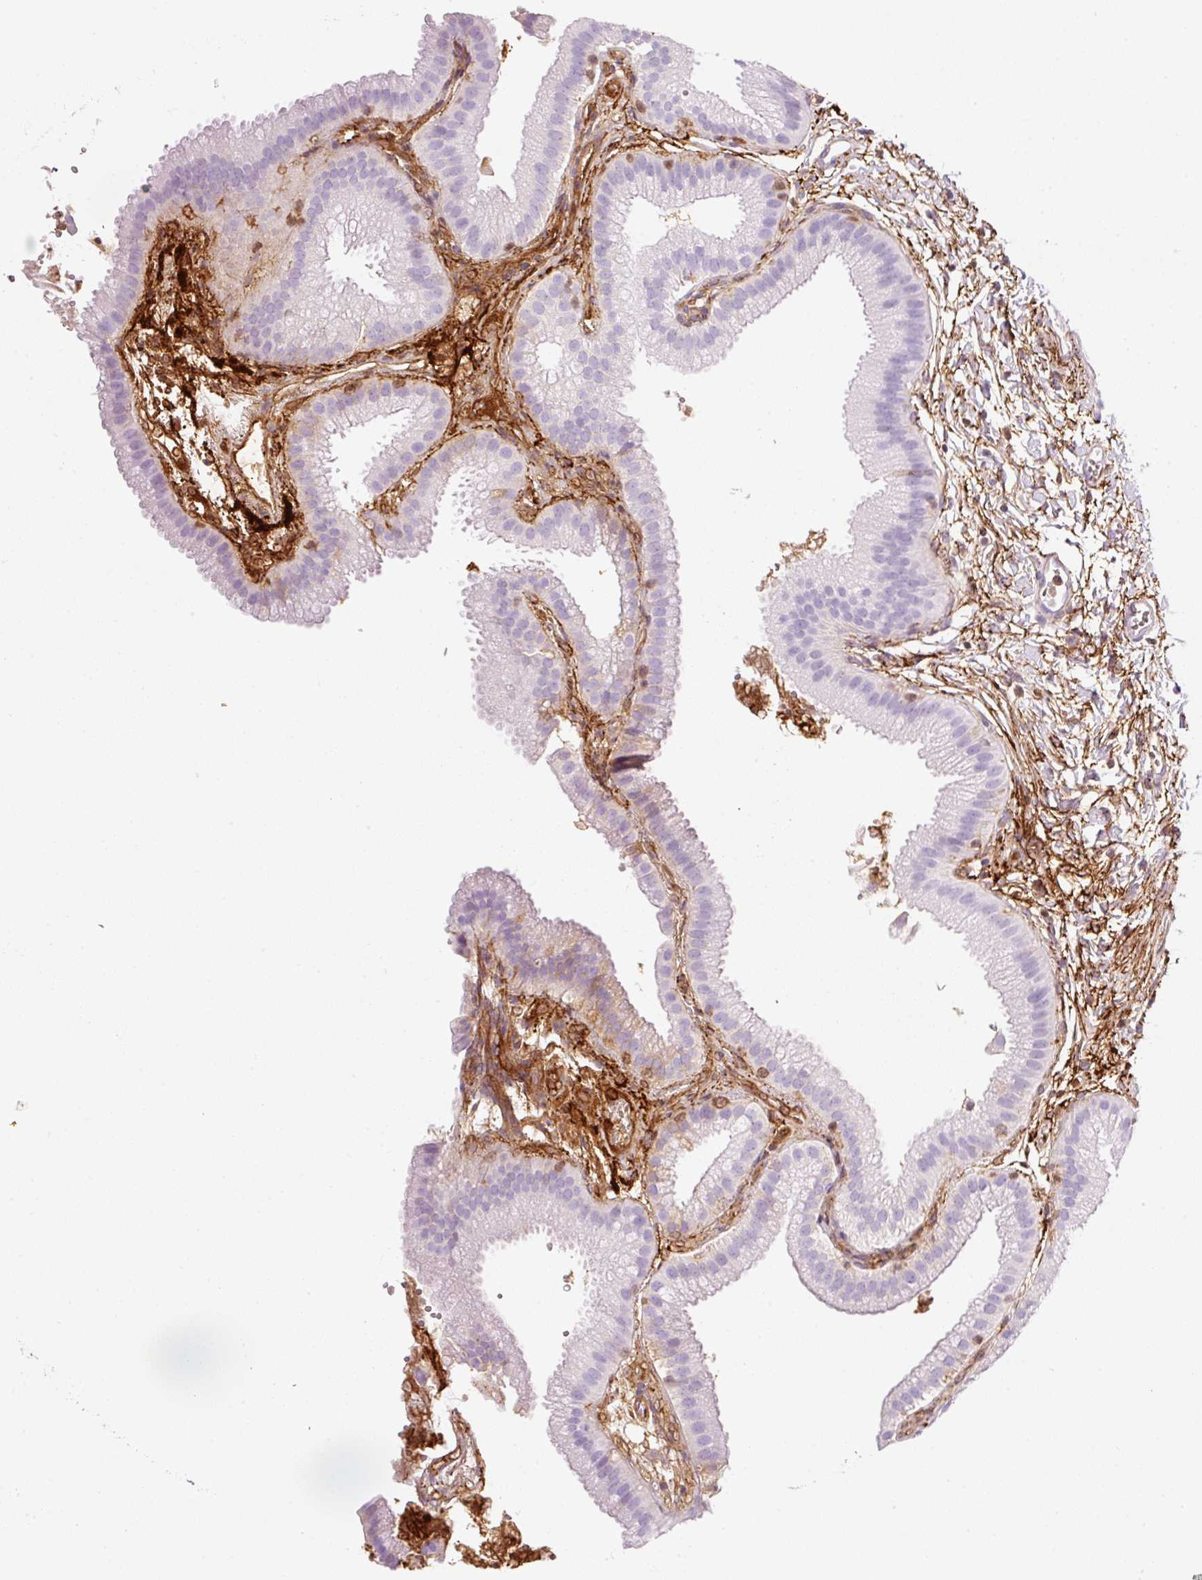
{"staining": {"intensity": "negative", "quantity": "none", "location": "none"}, "tissue": "gallbladder", "cell_type": "Glandular cells", "image_type": "normal", "snomed": [{"axis": "morphology", "description": "Normal tissue, NOS"}, {"axis": "topography", "description": "Gallbladder"}], "caption": "This photomicrograph is of unremarkable gallbladder stained with immunohistochemistry to label a protein in brown with the nuclei are counter-stained blue. There is no expression in glandular cells. (IHC, brightfield microscopy, high magnification).", "gene": "MFAP4", "patient": {"sex": "female", "age": 63}}